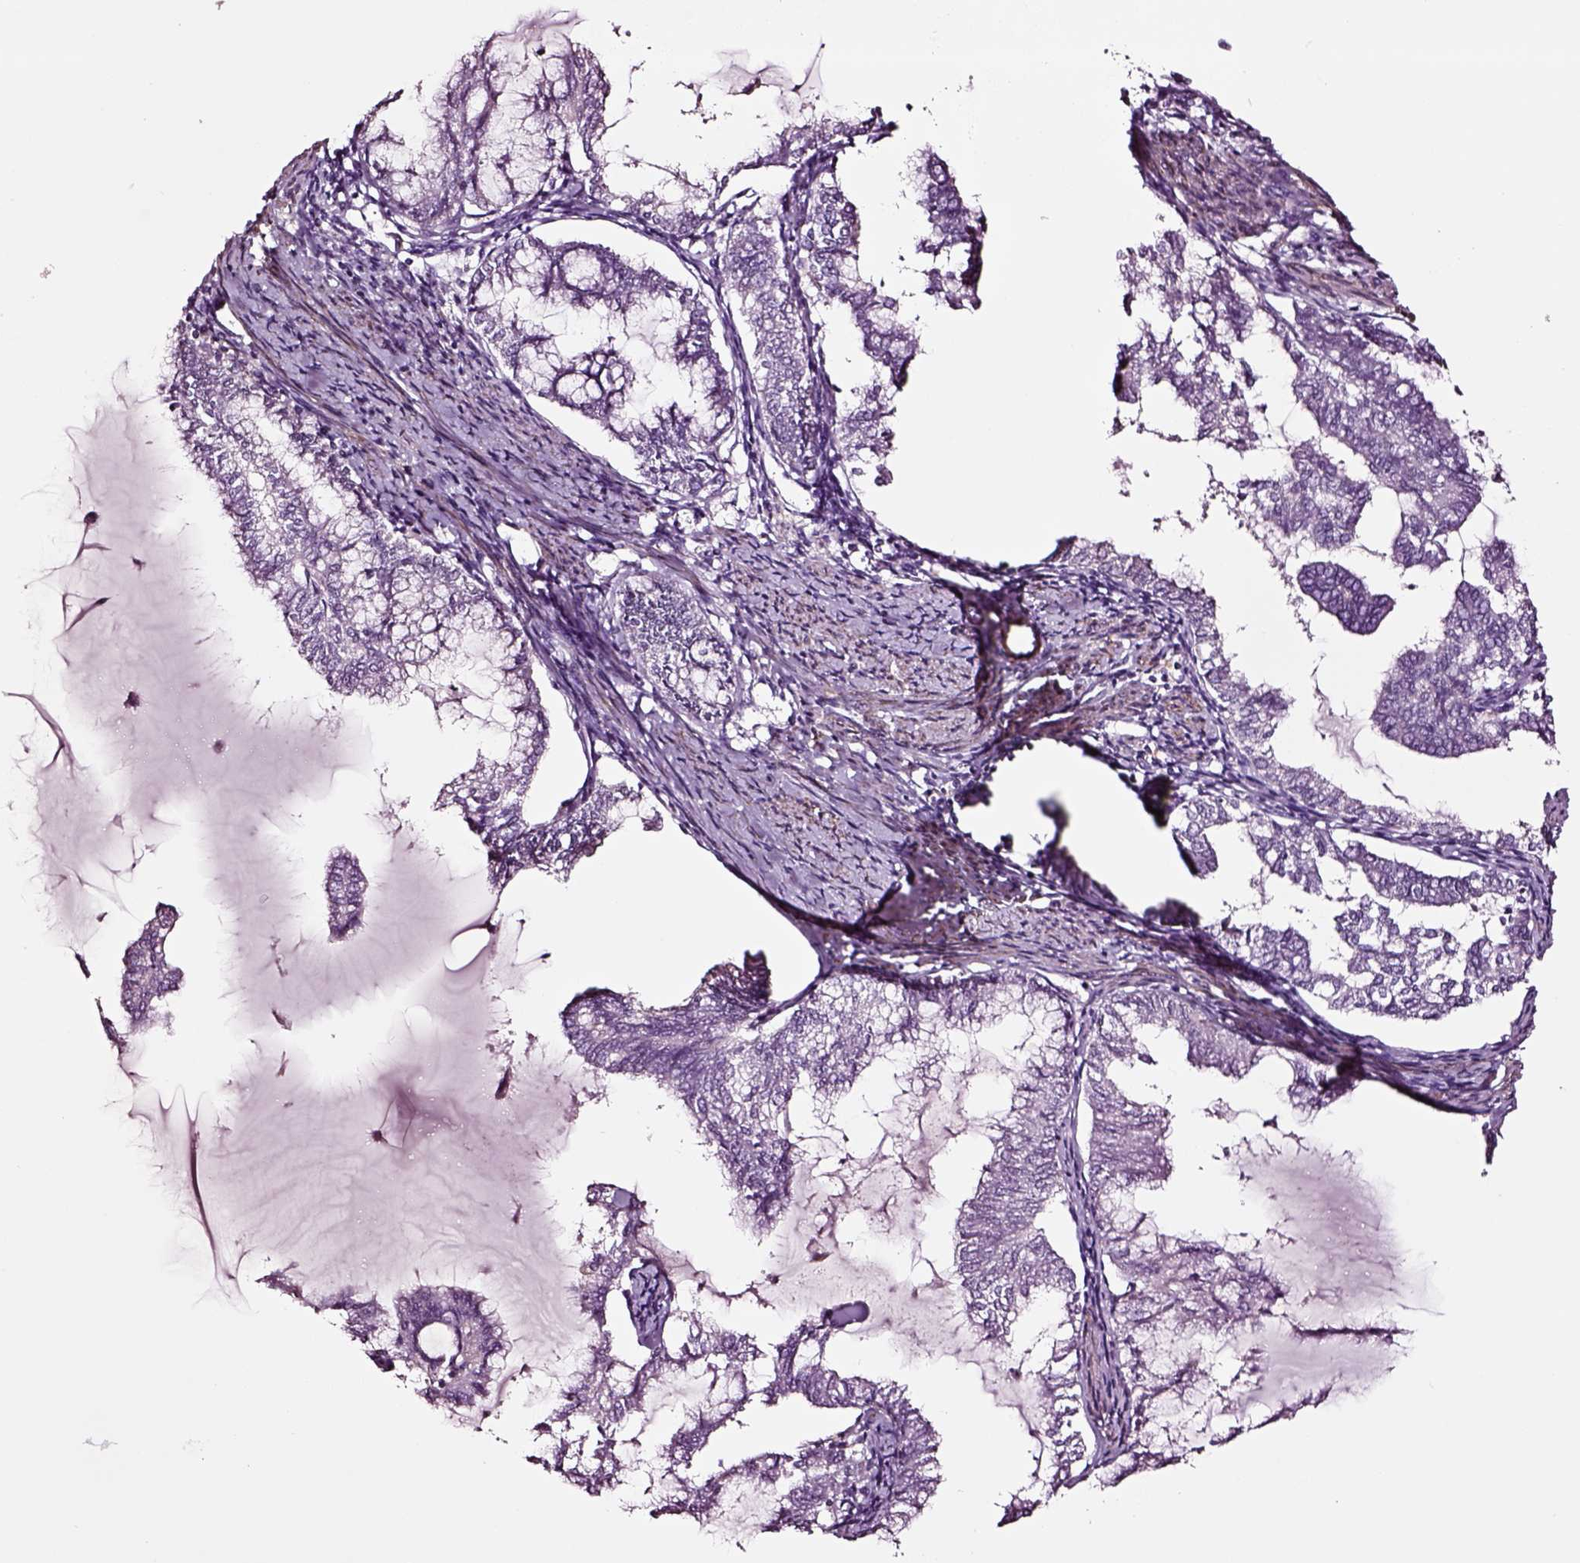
{"staining": {"intensity": "negative", "quantity": "none", "location": "none"}, "tissue": "endometrial cancer", "cell_type": "Tumor cells", "image_type": "cancer", "snomed": [{"axis": "morphology", "description": "Adenocarcinoma, NOS"}, {"axis": "topography", "description": "Endometrium"}], "caption": "A histopathology image of endometrial adenocarcinoma stained for a protein demonstrates no brown staining in tumor cells.", "gene": "SOX10", "patient": {"sex": "female", "age": 79}}